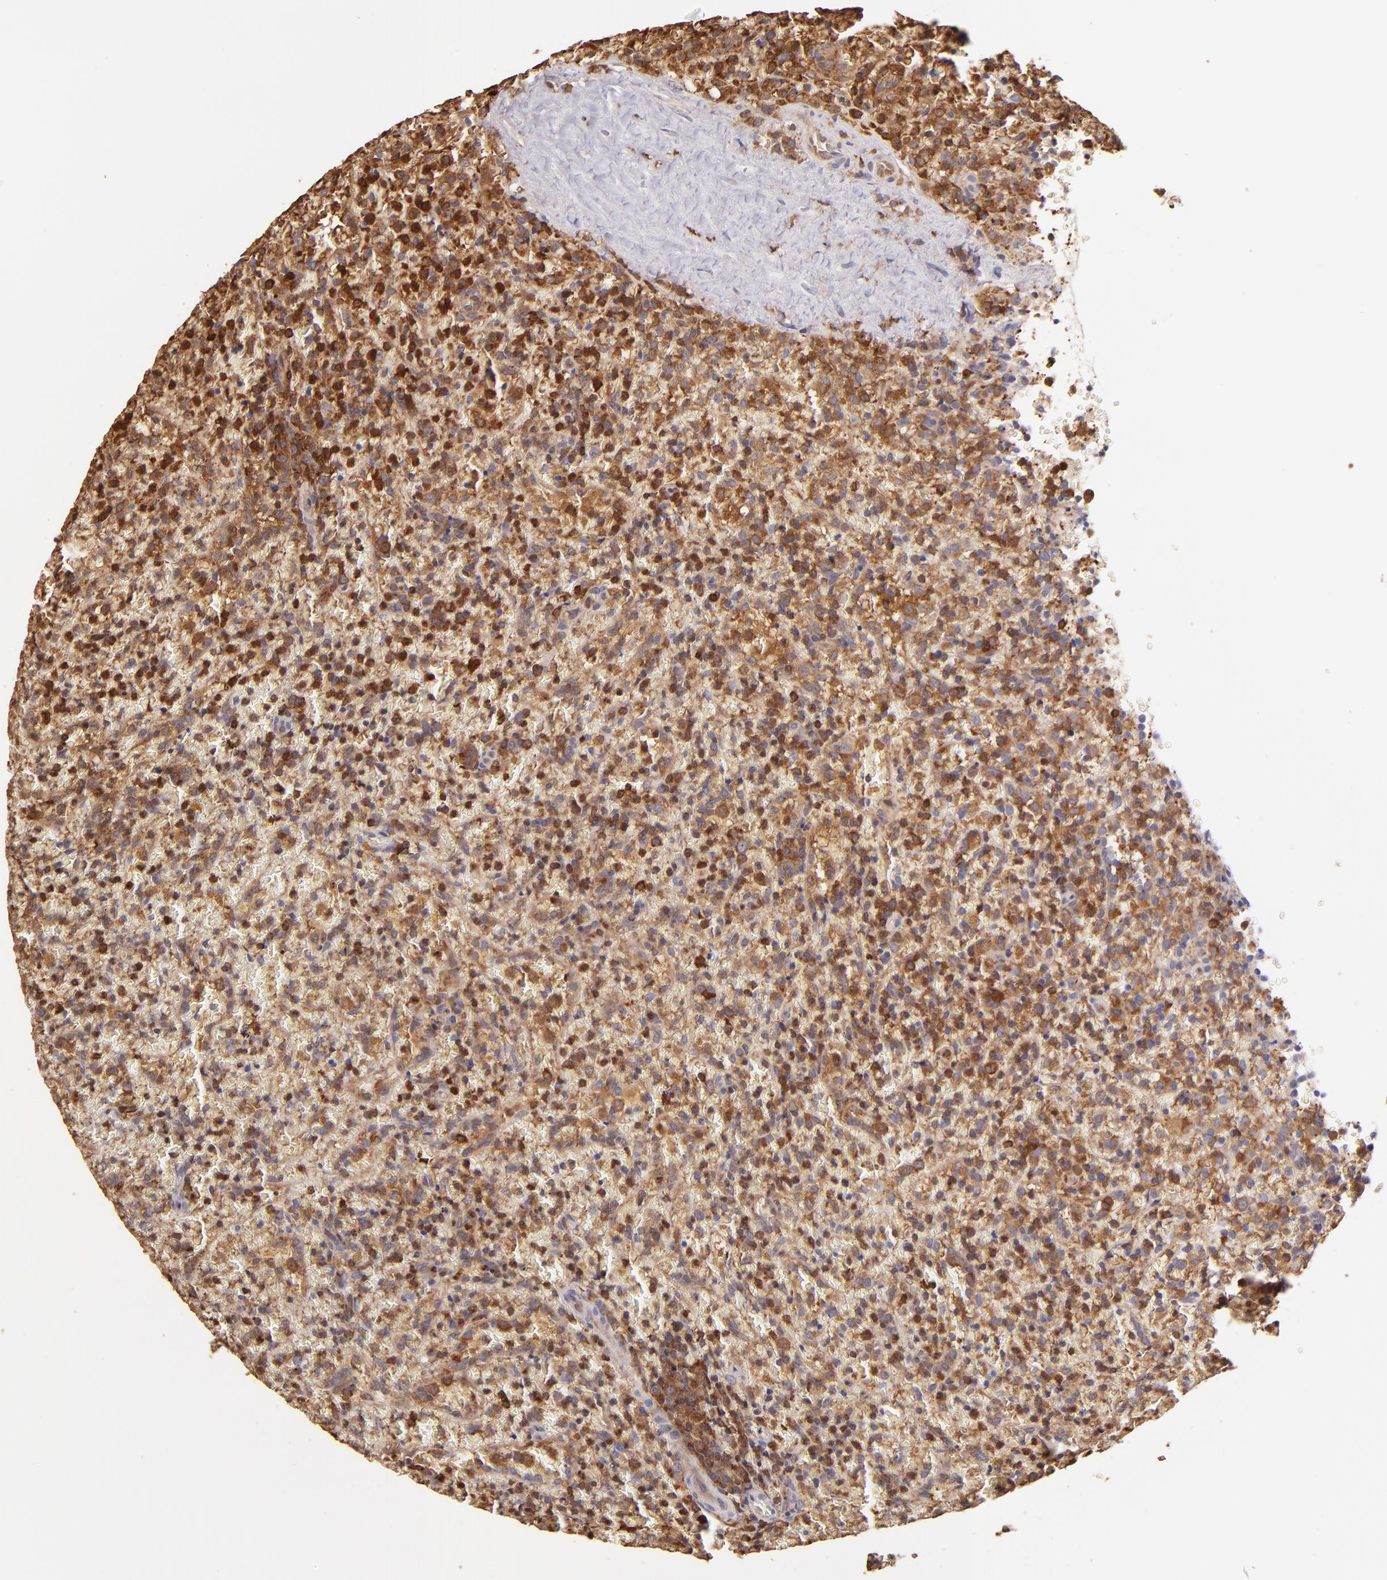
{"staining": {"intensity": "strong", "quantity": ">75%", "location": "cytoplasmic/membranous"}, "tissue": "lymphoma", "cell_type": "Tumor cells", "image_type": "cancer", "snomed": [{"axis": "morphology", "description": "Malignant lymphoma, non-Hodgkin's type, High grade"}, {"axis": "topography", "description": "Spleen"}, {"axis": "topography", "description": "Lymph node"}], "caption": "Lymphoma stained with a protein marker demonstrates strong staining in tumor cells.", "gene": "BTK", "patient": {"sex": "female", "age": 70}}